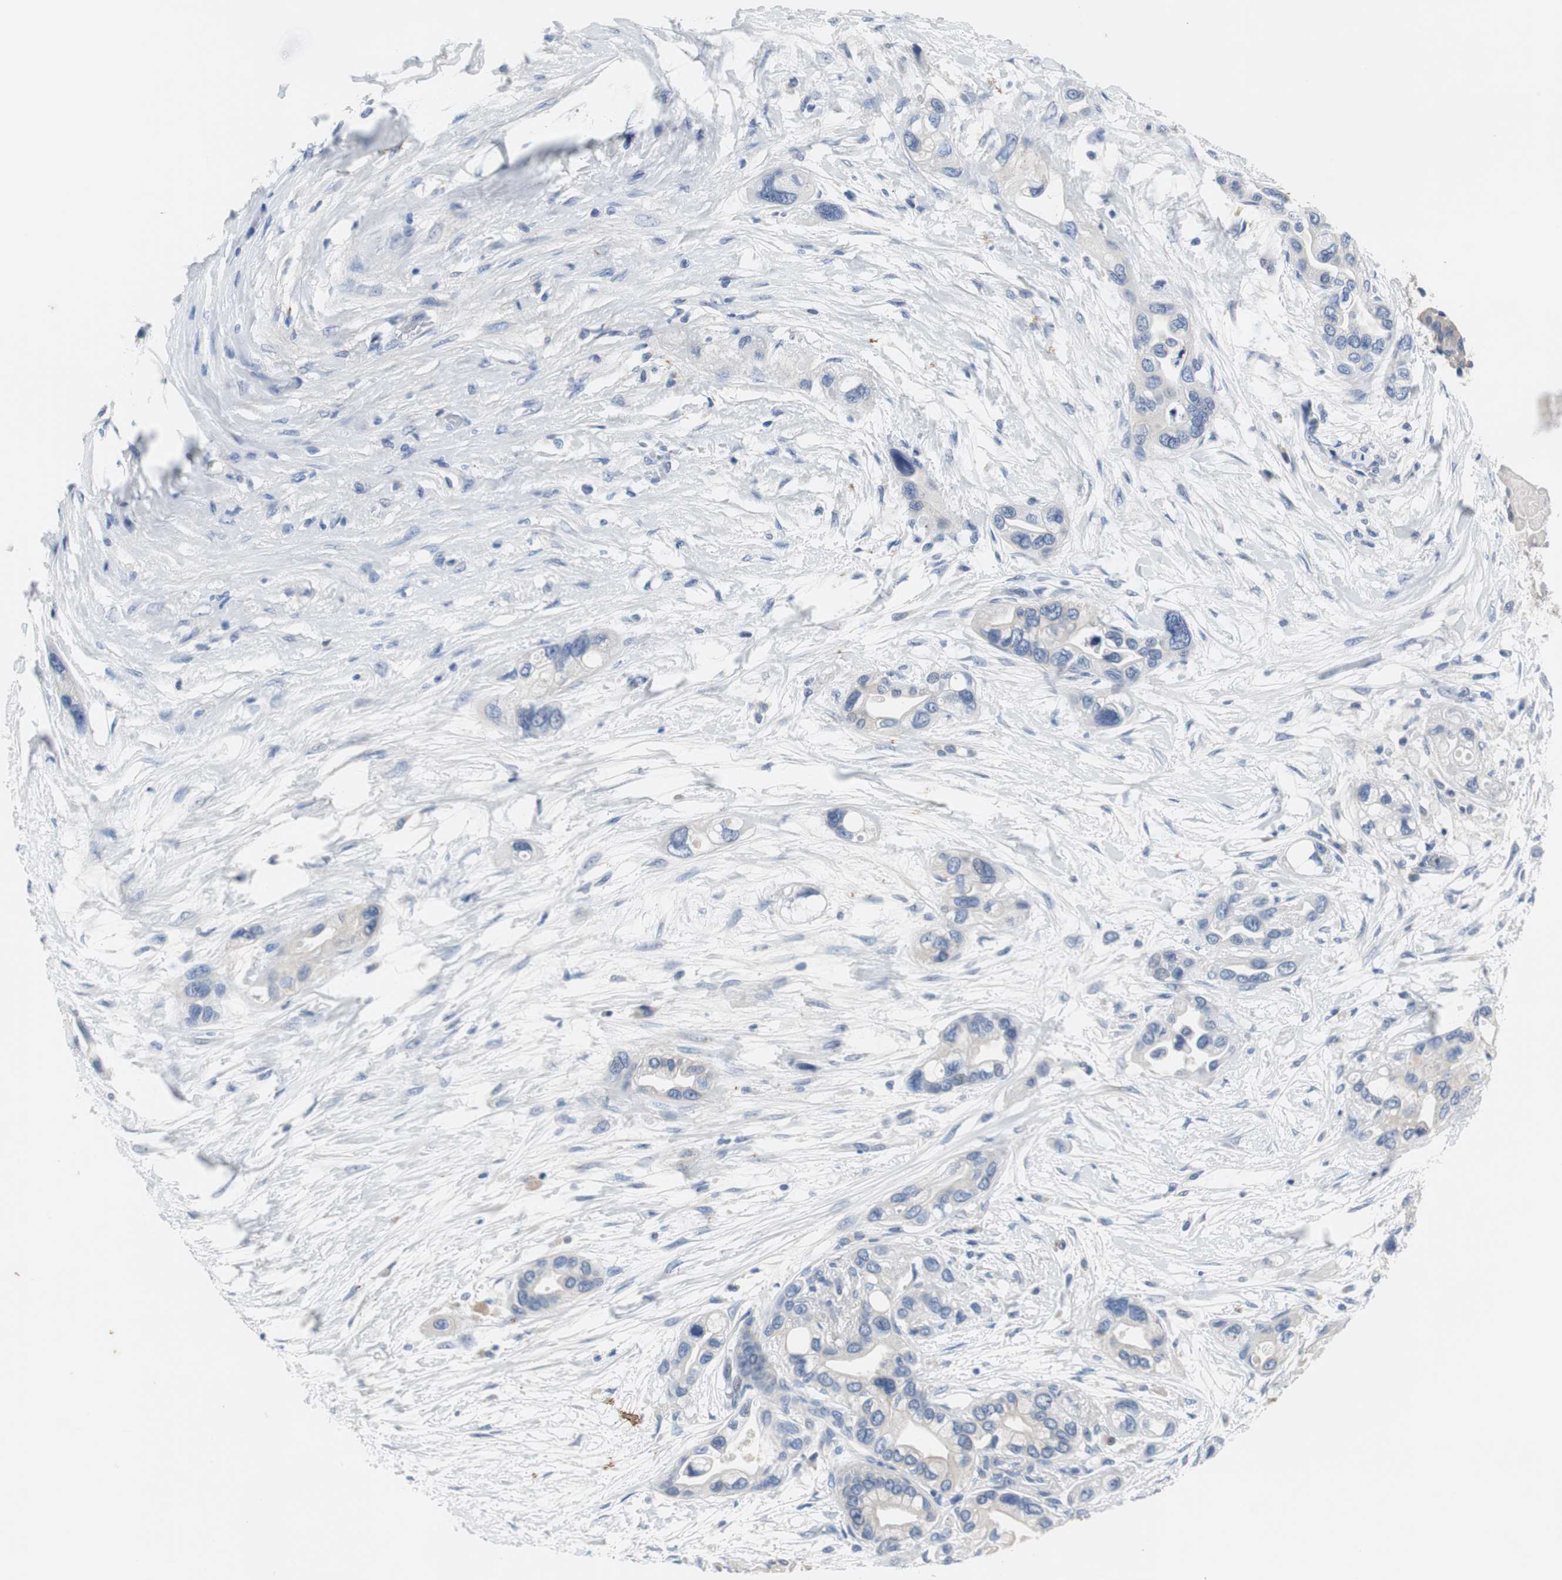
{"staining": {"intensity": "negative", "quantity": "none", "location": "none"}, "tissue": "pancreatic cancer", "cell_type": "Tumor cells", "image_type": "cancer", "snomed": [{"axis": "morphology", "description": "Adenocarcinoma, NOS"}, {"axis": "topography", "description": "Pancreas"}], "caption": "This is an IHC micrograph of adenocarcinoma (pancreatic). There is no expression in tumor cells.", "gene": "PCK1", "patient": {"sex": "female", "age": 77}}